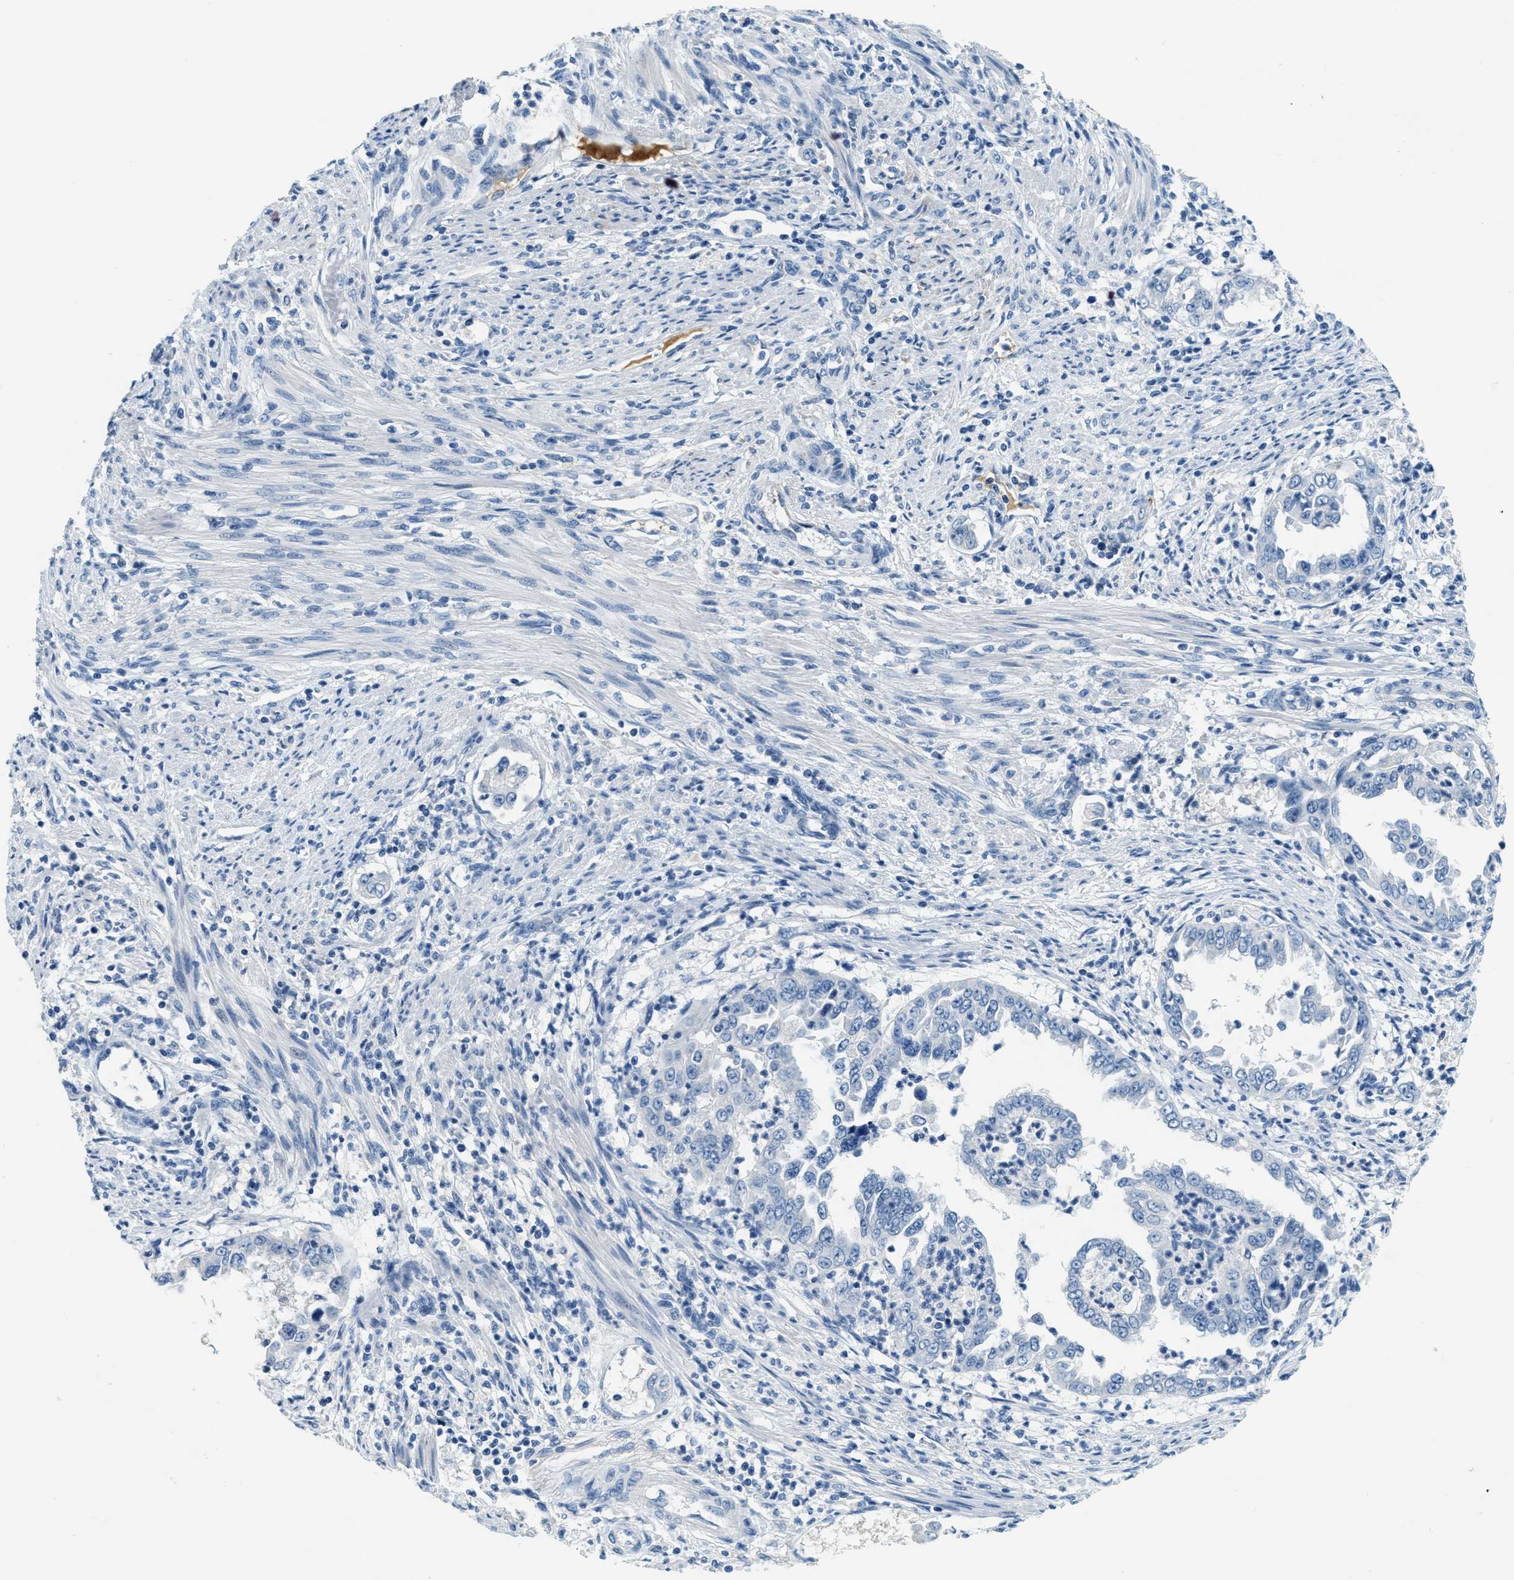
{"staining": {"intensity": "negative", "quantity": "none", "location": "none"}, "tissue": "endometrial cancer", "cell_type": "Tumor cells", "image_type": "cancer", "snomed": [{"axis": "morphology", "description": "Adenocarcinoma, NOS"}, {"axis": "topography", "description": "Endometrium"}], "caption": "Immunohistochemical staining of human endometrial adenocarcinoma demonstrates no significant expression in tumor cells.", "gene": "A2M", "patient": {"sex": "female", "age": 85}}